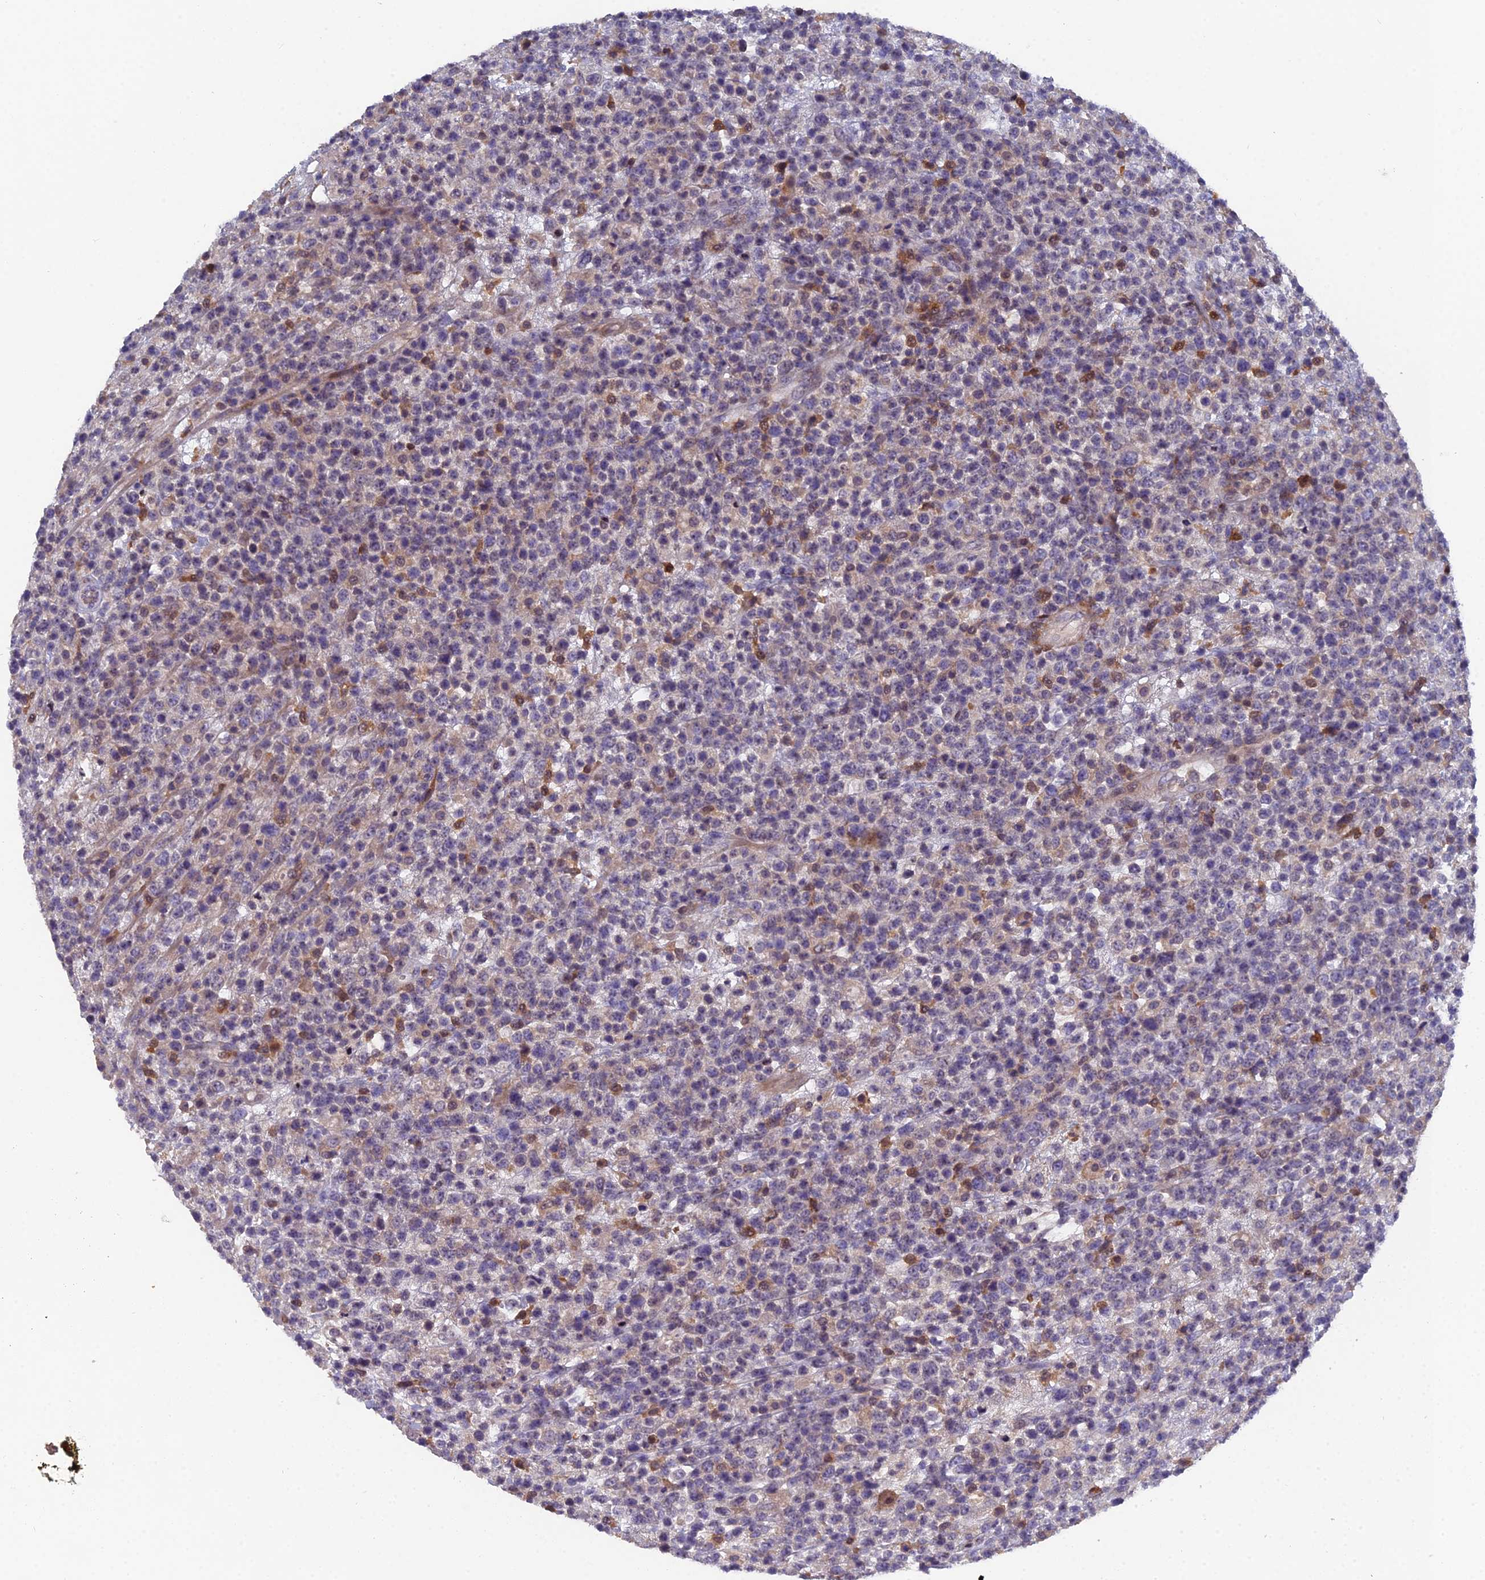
{"staining": {"intensity": "negative", "quantity": "none", "location": "none"}, "tissue": "lymphoma", "cell_type": "Tumor cells", "image_type": "cancer", "snomed": [{"axis": "morphology", "description": "Malignant lymphoma, non-Hodgkin's type, High grade"}, {"axis": "topography", "description": "Colon"}], "caption": "The micrograph demonstrates no staining of tumor cells in malignant lymphoma, non-Hodgkin's type (high-grade). (DAB IHC, high magnification).", "gene": "GALK2", "patient": {"sex": "female", "age": 53}}